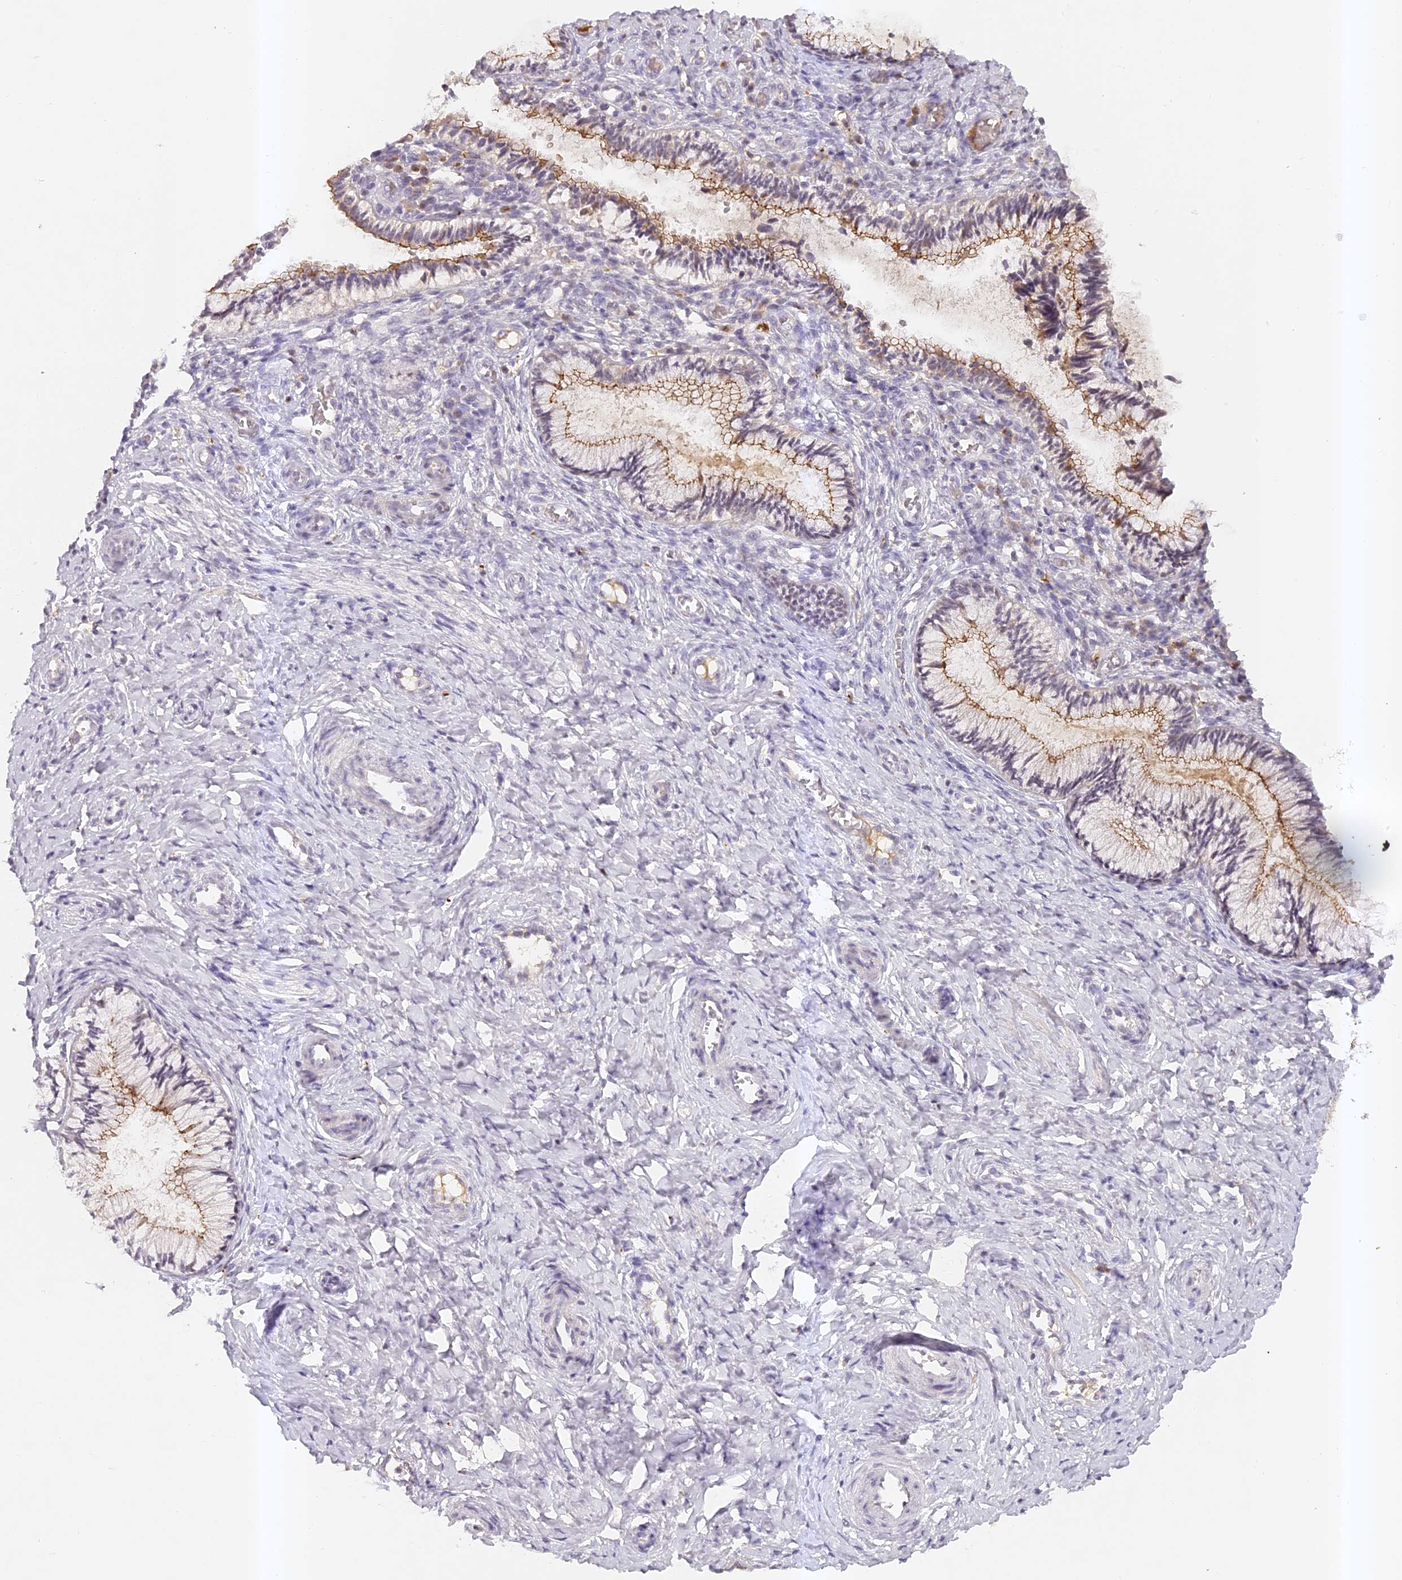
{"staining": {"intensity": "moderate", "quantity": "25%-75%", "location": "cytoplasmic/membranous"}, "tissue": "cervix", "cell_type": "Glandular cells", "image_type": "normal", "snomed": [{"axis": "morphology", "description": "Normal tissue, NOS"}, {"axis": "topography", "description": "Cervix"}], "caption": "A medium amount of moderate cytoplasmic/membranous staining is appreciated in about 25%-75% of glandular cells in benign cervix.", "gene": "ELL3", "patient": {"sex": "female", "age": 27}}